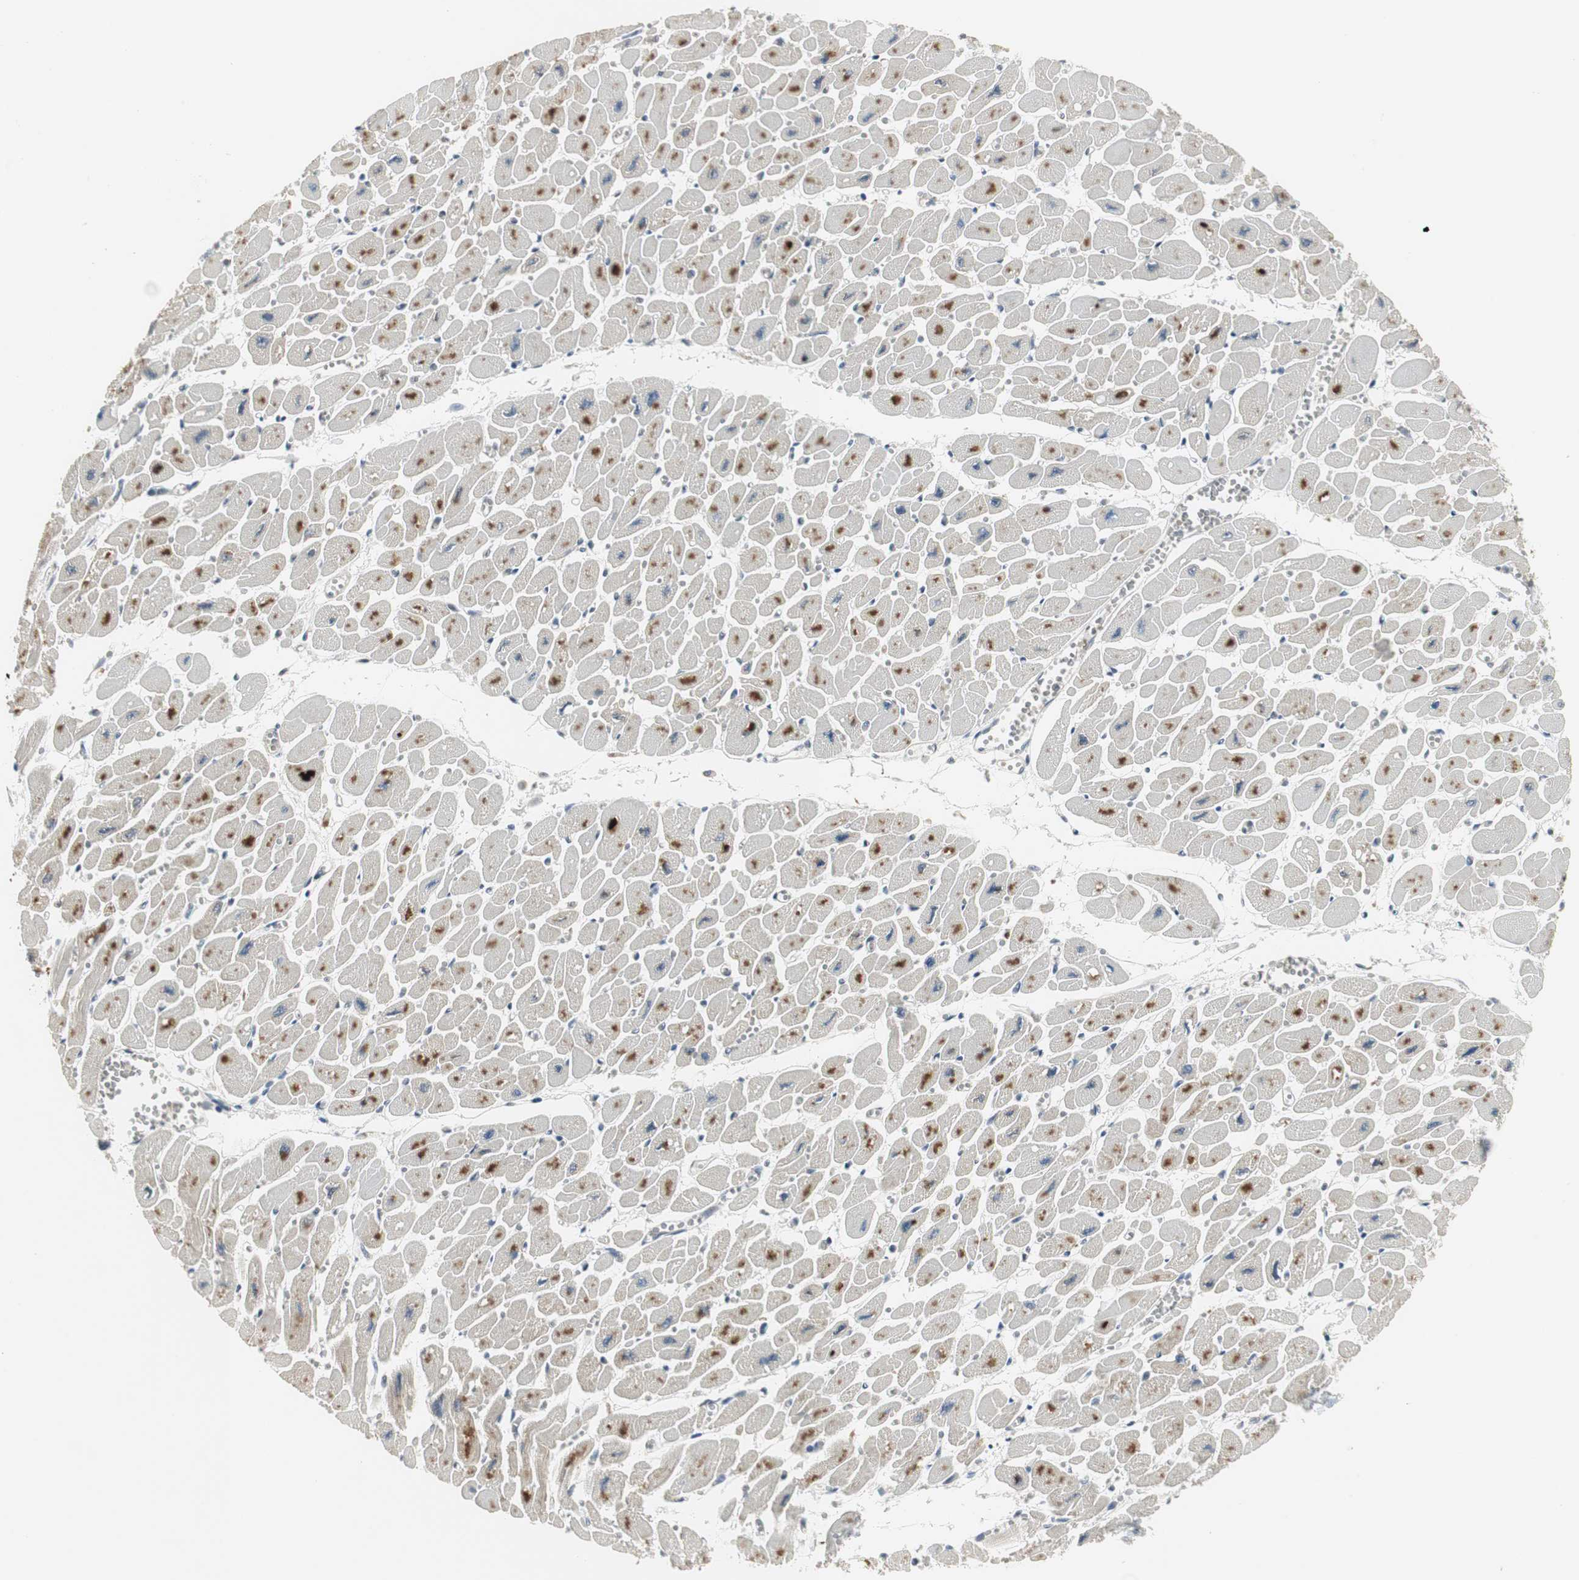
{"staining": {"intensity": "moderate", "quantity": "25%-75%", "location": "cytoplasmic/membranous"}, "tissue": "heart muscle", "cell_type": "Cardiomyocytes", "image_type": "normal", "snomed": [{"axis": "morphology", "description": "Normal tissue, NOS"}, {"axis": "topography", "description": "Heart"}], "caption": "A histopathology image of heart muscle stained for a protein shows moderate cytoplasmic/membranous brown staining in cardiomyocytes.", "gene": "CCT5", "patient": {"sex": "female", "age": 54}}